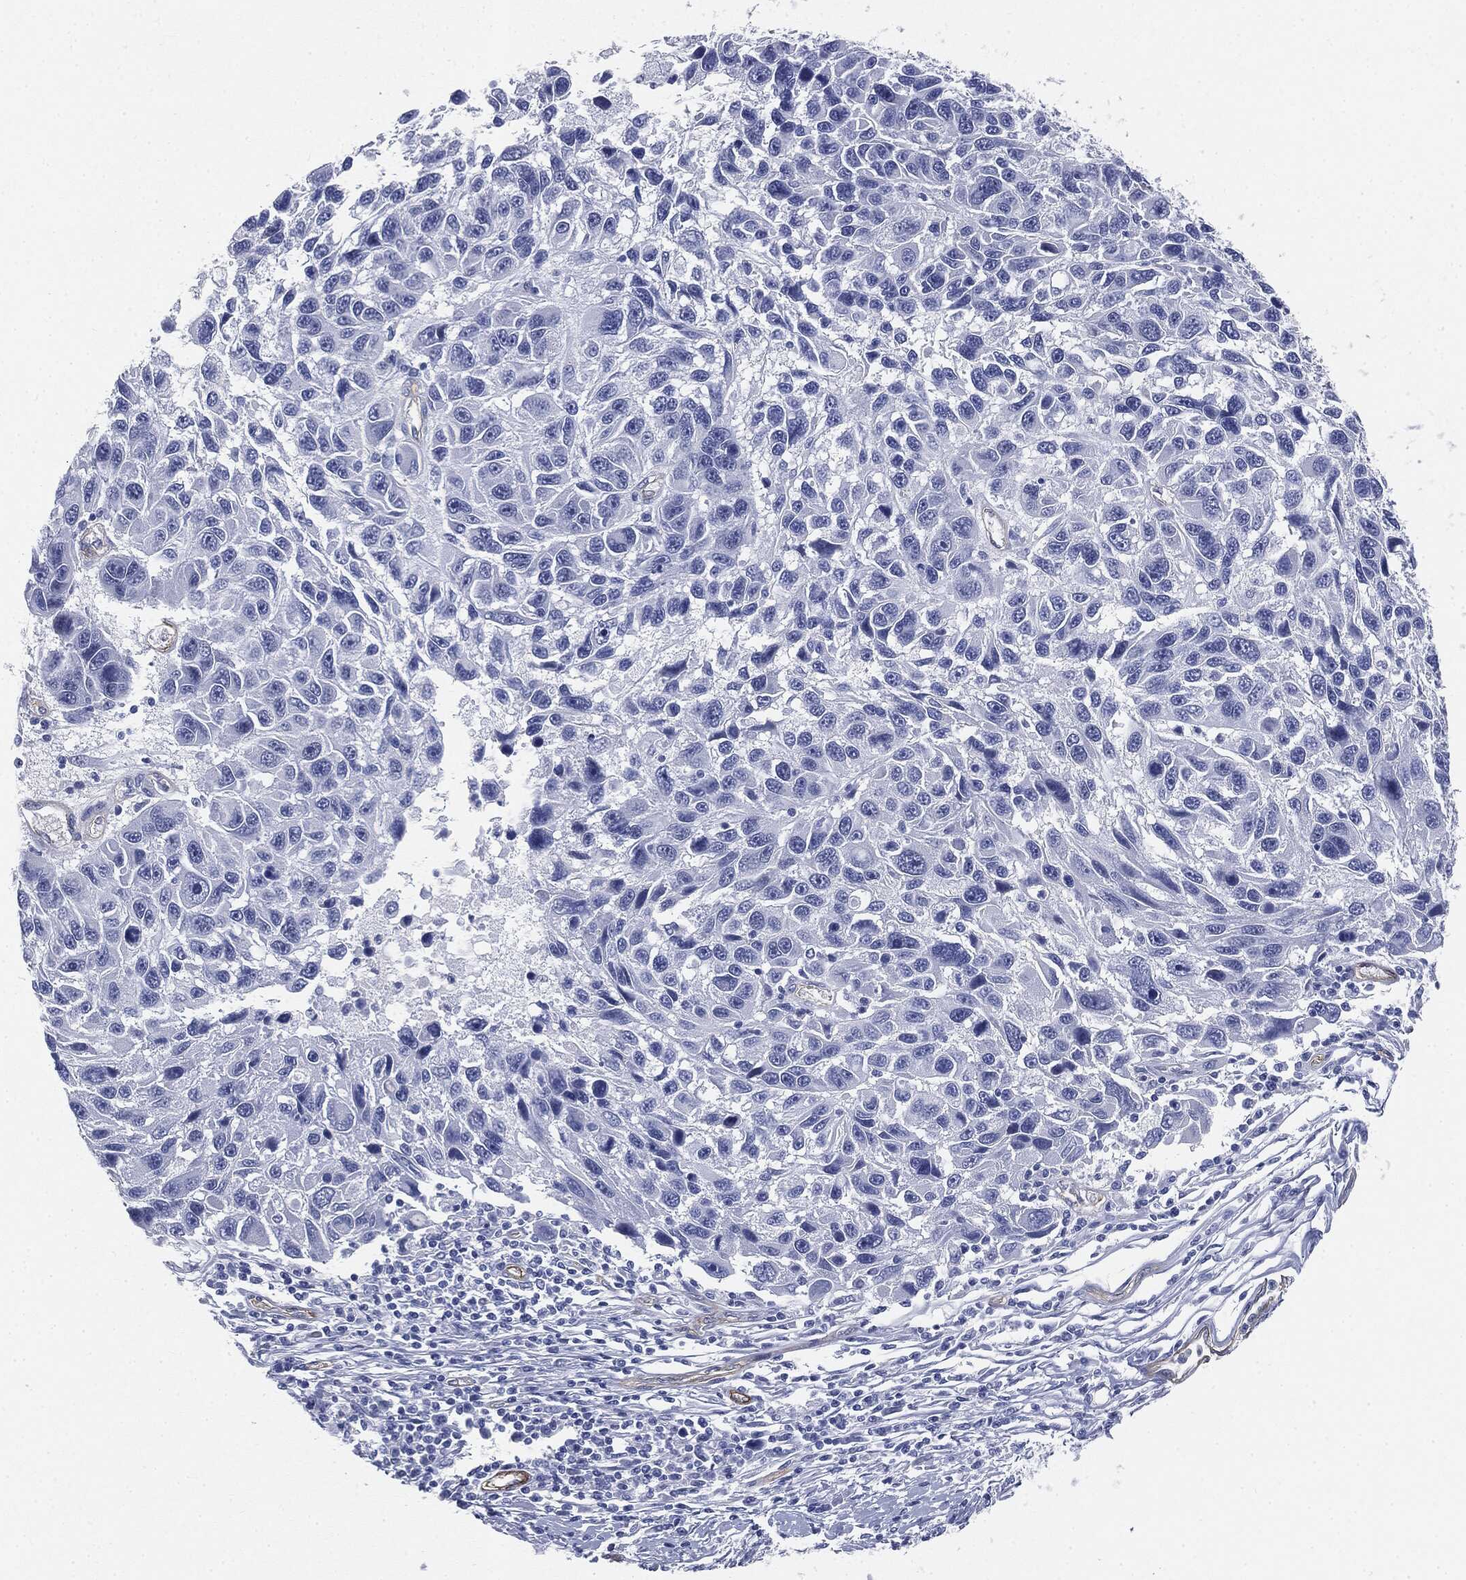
{"staining": {"intensity": "negative", "quantity": "none", "location": "none"}, "tissue": "melanoma", "cell_type": "Tumor cells", "image_type": "cancer", "snomed": [{"axis": "morphology", "description": "Malignant melanoma, NOS"}, {"axis": "topography", "description": "Skin"}], "caption": "Micrograph shows no significant protein positivity in tumor cells of melanoma.", "gene": "MUC5AC", "patient": {"sex": "male", "age": 53}}